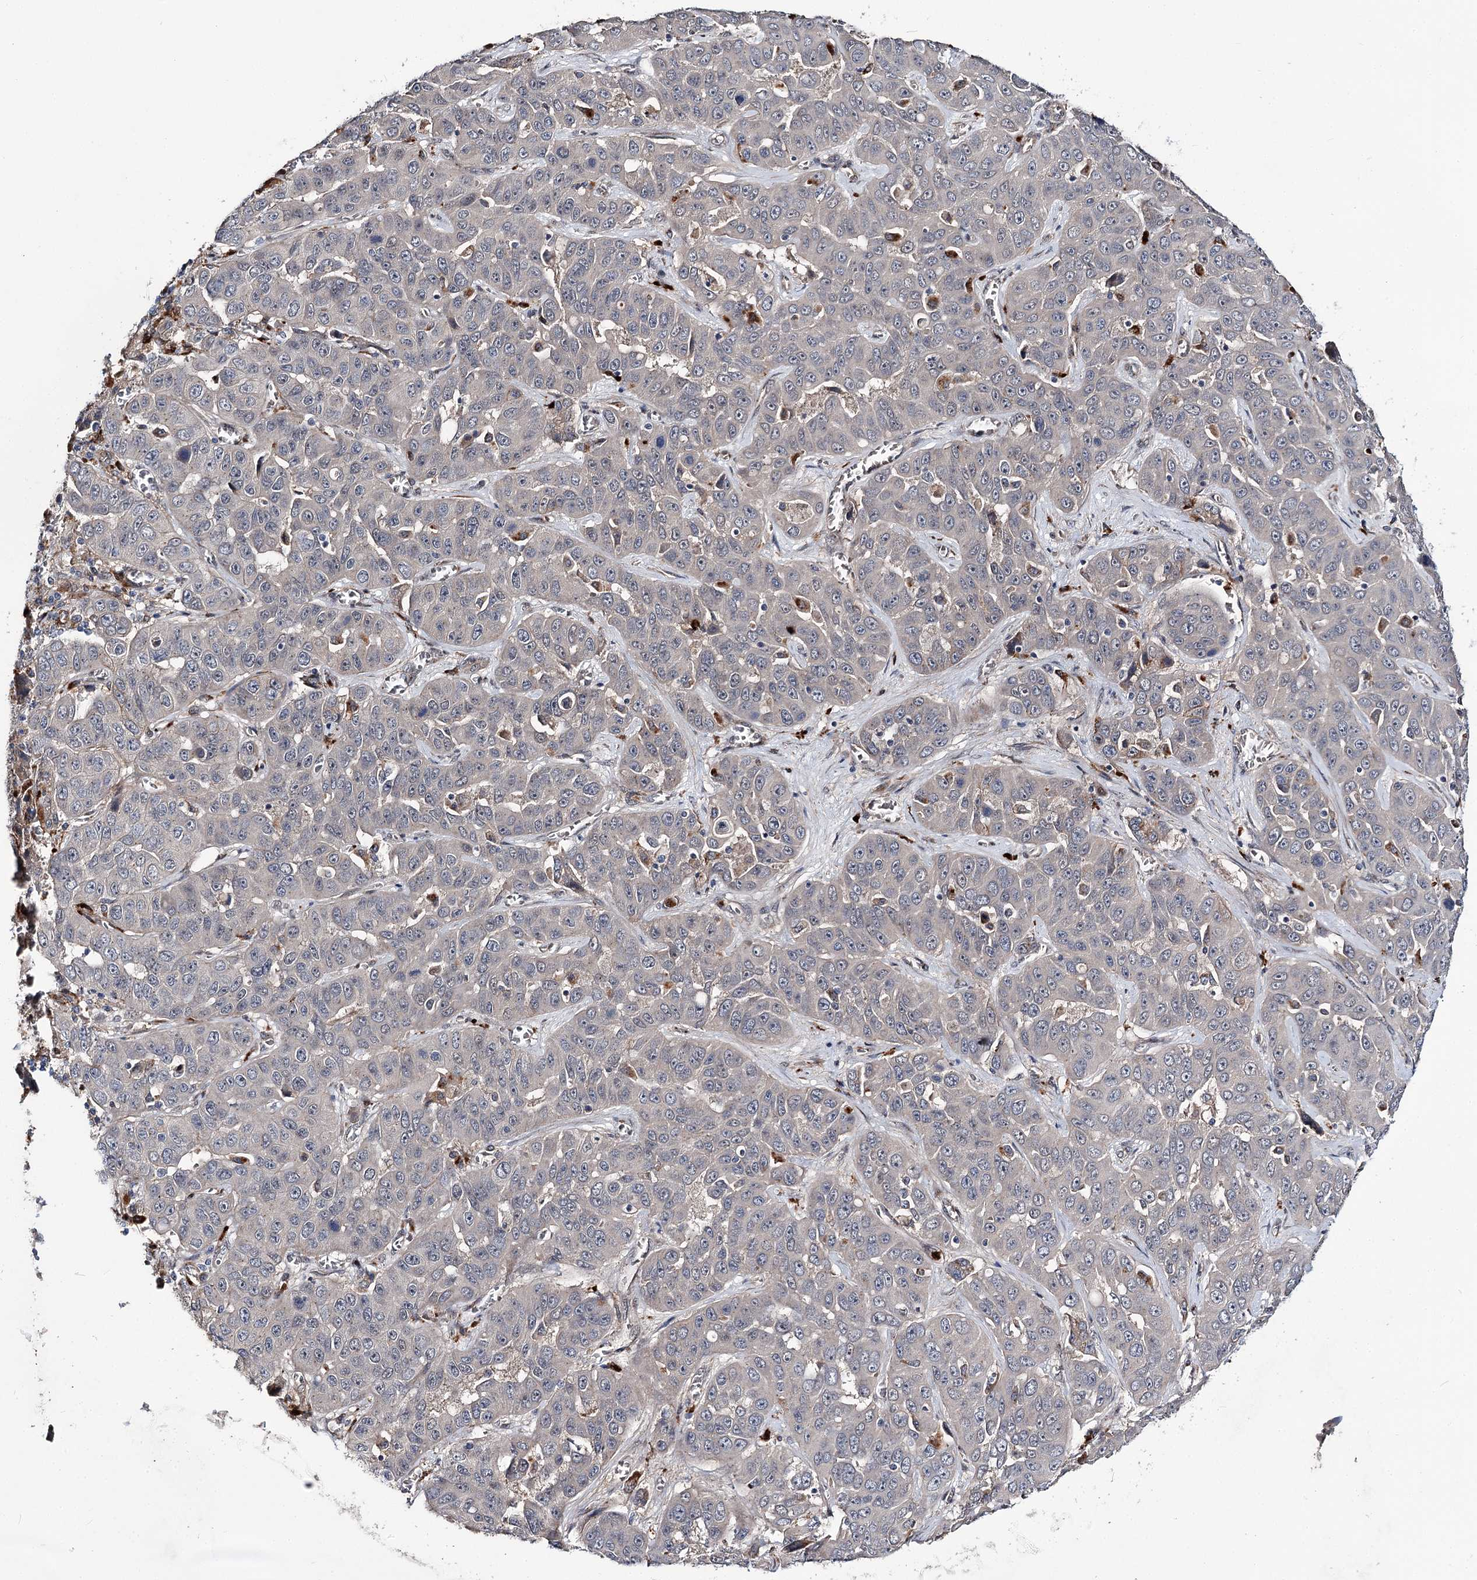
{"staining": {"intensity": "negative", "quantity": "none", "location": "none"}, "tissue": "liver cancer", "cell_type": "Tumor cells", "image_type": "cancer", "snomed": [{"axis": "morphology", "description": "Cholangiocarcinoma"}, {"axis": "topography", "description": "Liver"}], "caption": "Cholangiocarcinoma (liver) was stained to show a protein in brown. There is no significant expression in tumor cells.", "gene": "MINDY3", "patient": {"sex": "female", "age": 52}}